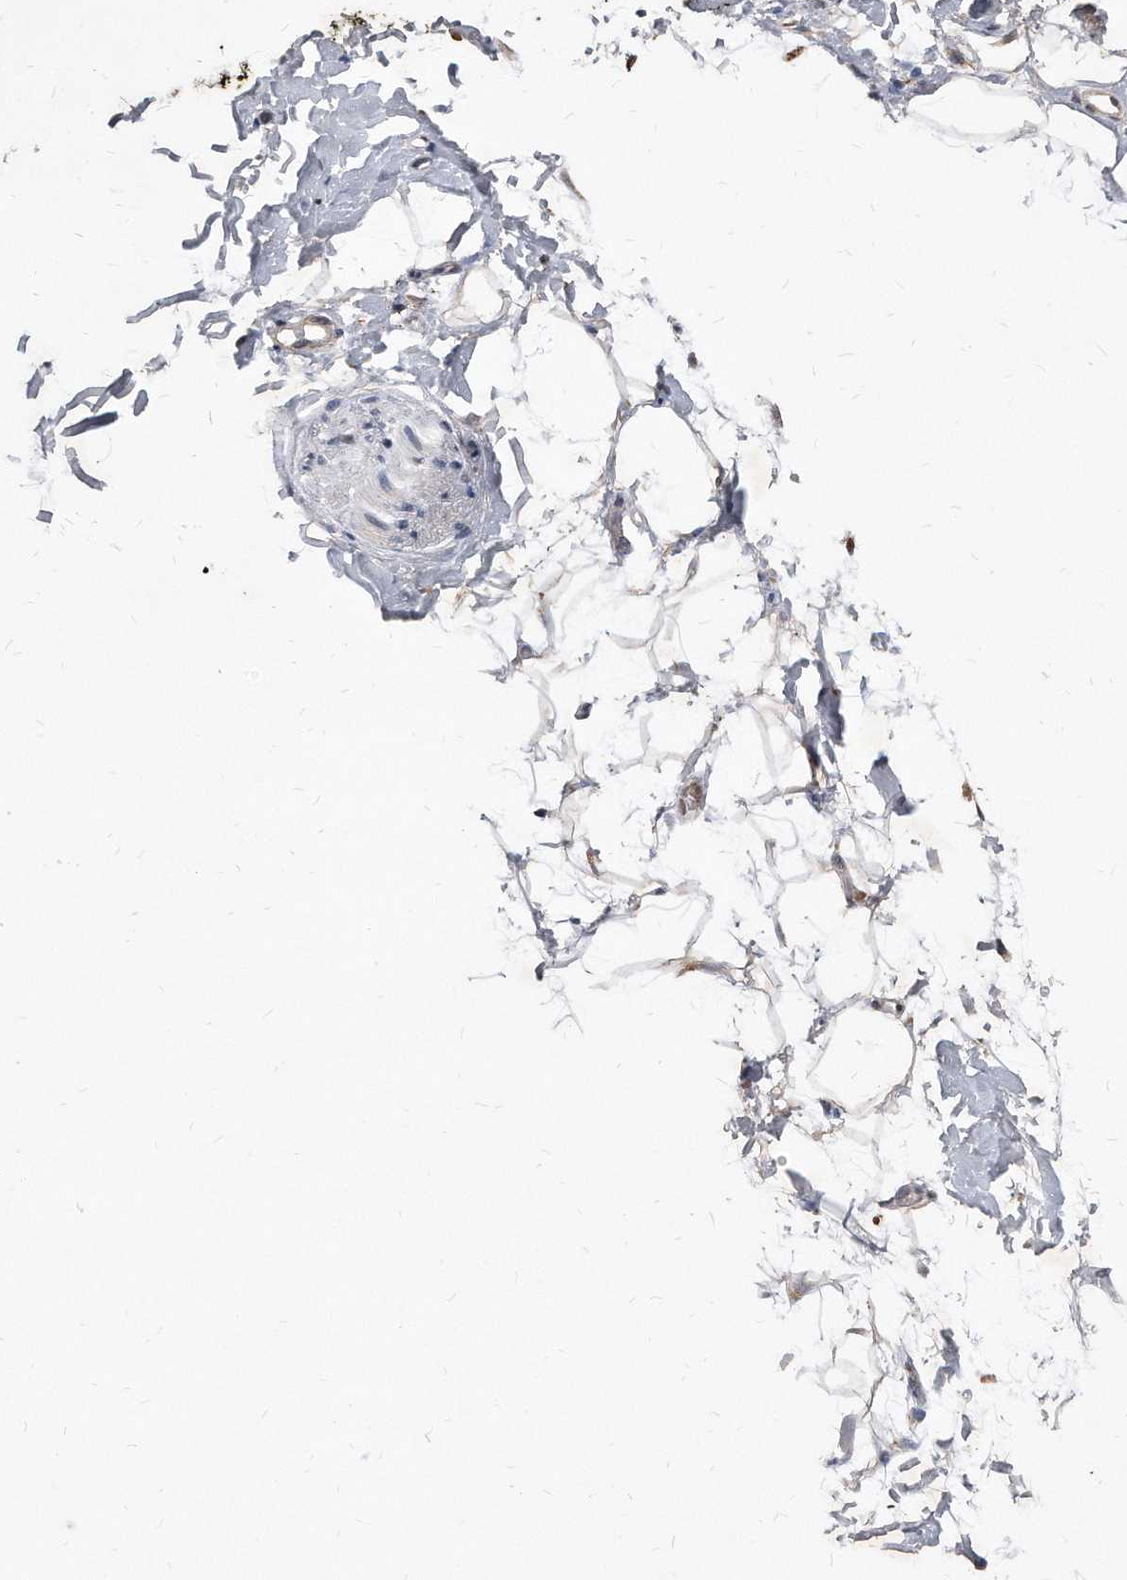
{"staining": {"intensity": "negative", "quantity": "none", "location": "none"}, "tissue": "adipose tissue", "cell_type": "Adipocytes", "image_type": "normal", "snomed": [{"axis": "morphology", "description": "Normal tissue, NOS"}, {"axis": "morphology", "description": "Adenocarcinoma, NOS"}, {"axis": "topography", "description": "Pancreas"}, {"axis": "topography", "description": "Peripheral nerve tissue"}], "caption": "Human adipose tissue stained for a protein using immunohistochemistry exhibits no positivity in adipocytes.", "gene": "SOBP", "patient": {"sex": "male", "age": 59}}